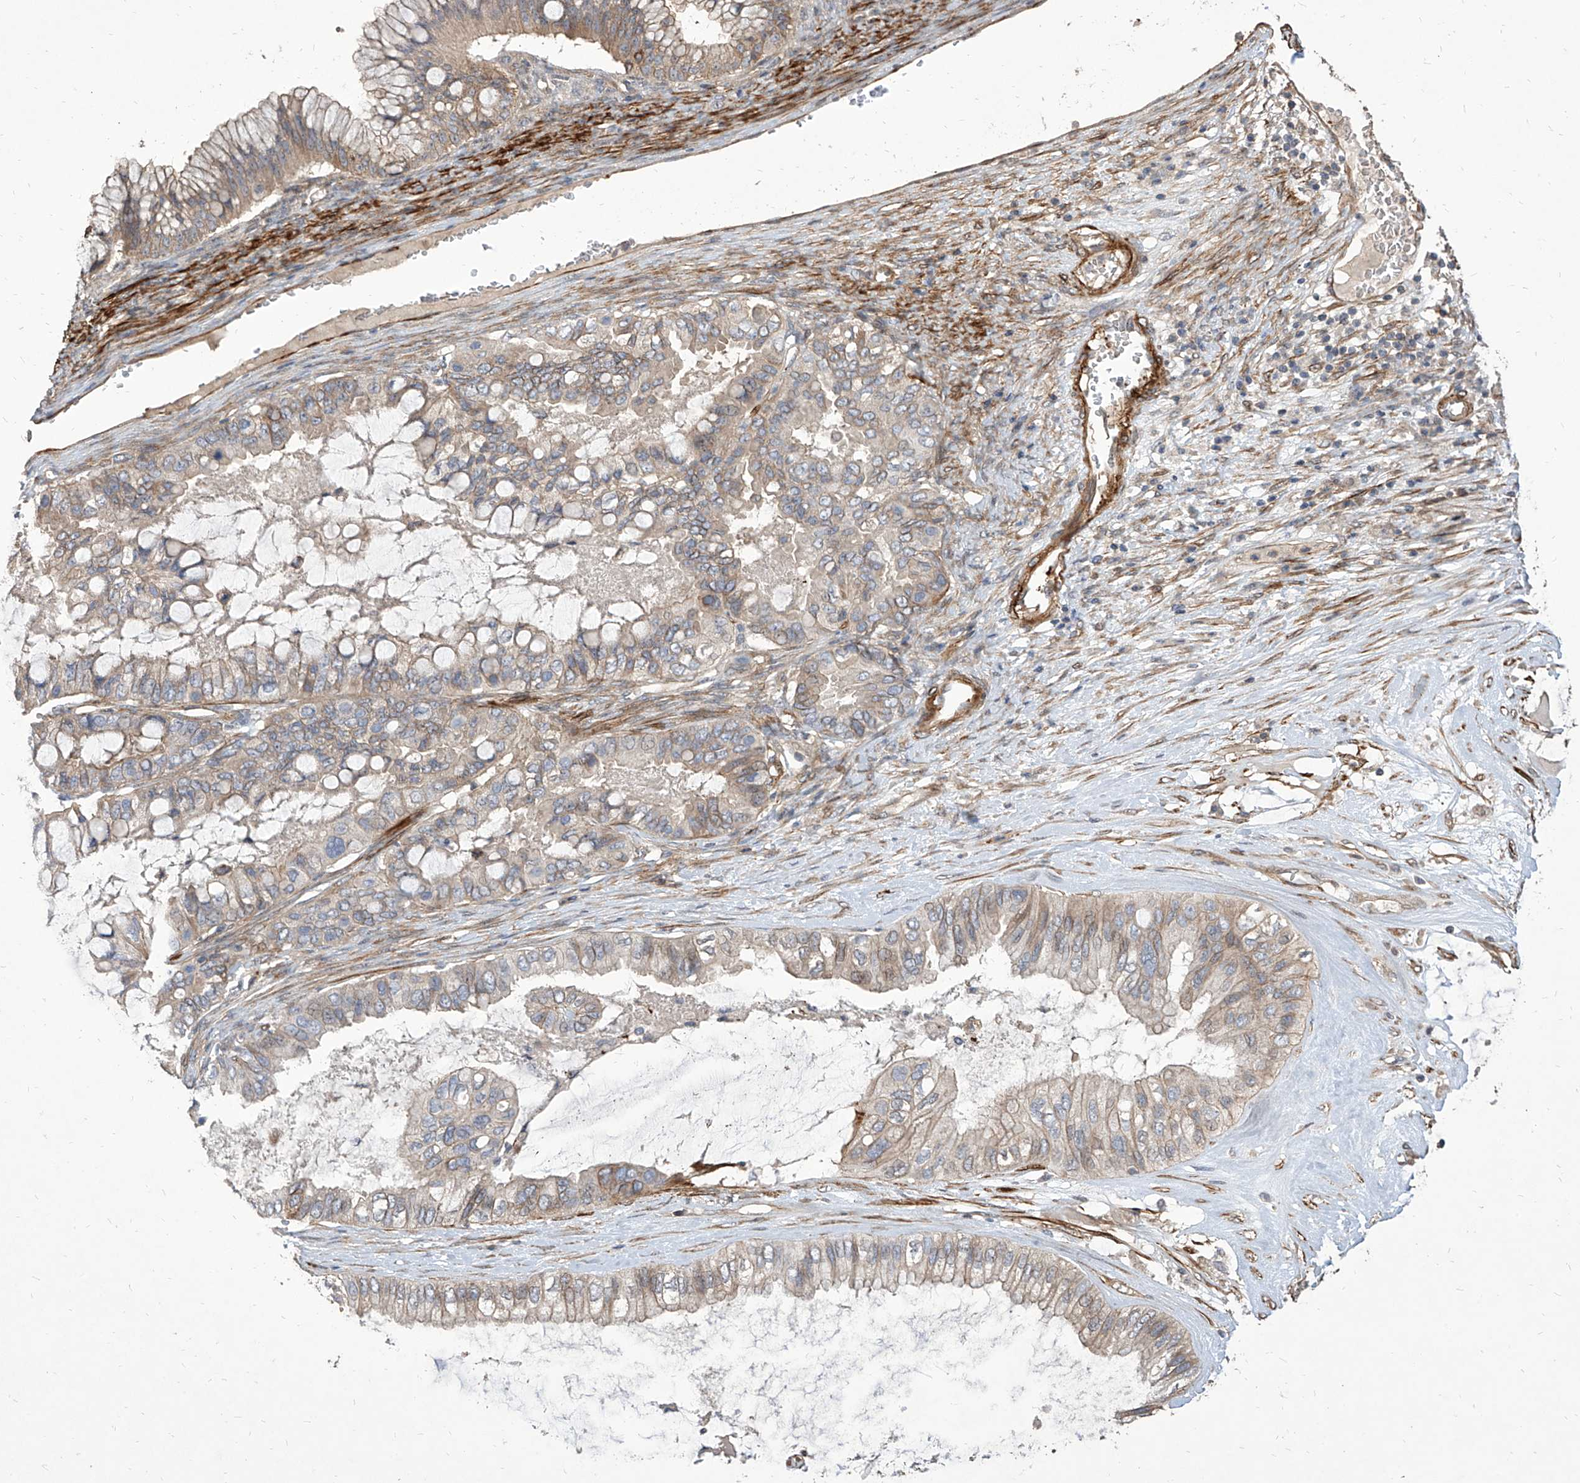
{"staining": {"intensity": "weak", "quantity": ">75%", "location": "cytoplasmic/membranous"}, "tissue": "ovarian cancer", "cell_type": "Tumor cells", "image_type": "cancer", "snomed": [{"axis": "morphology", "description": "Cystadenocarcinoma, mucinous, NOS"}, {"axis": "topography", "description": "Ovary"}], "caption": "Immunohistochemical staining of ovarian cancer displays low levels of weak cytoplasmic/membranous expression in approximately >75% of tumor cells.", "gene": "FAM83B", "patient": {"sex": "female", "age": 80}}